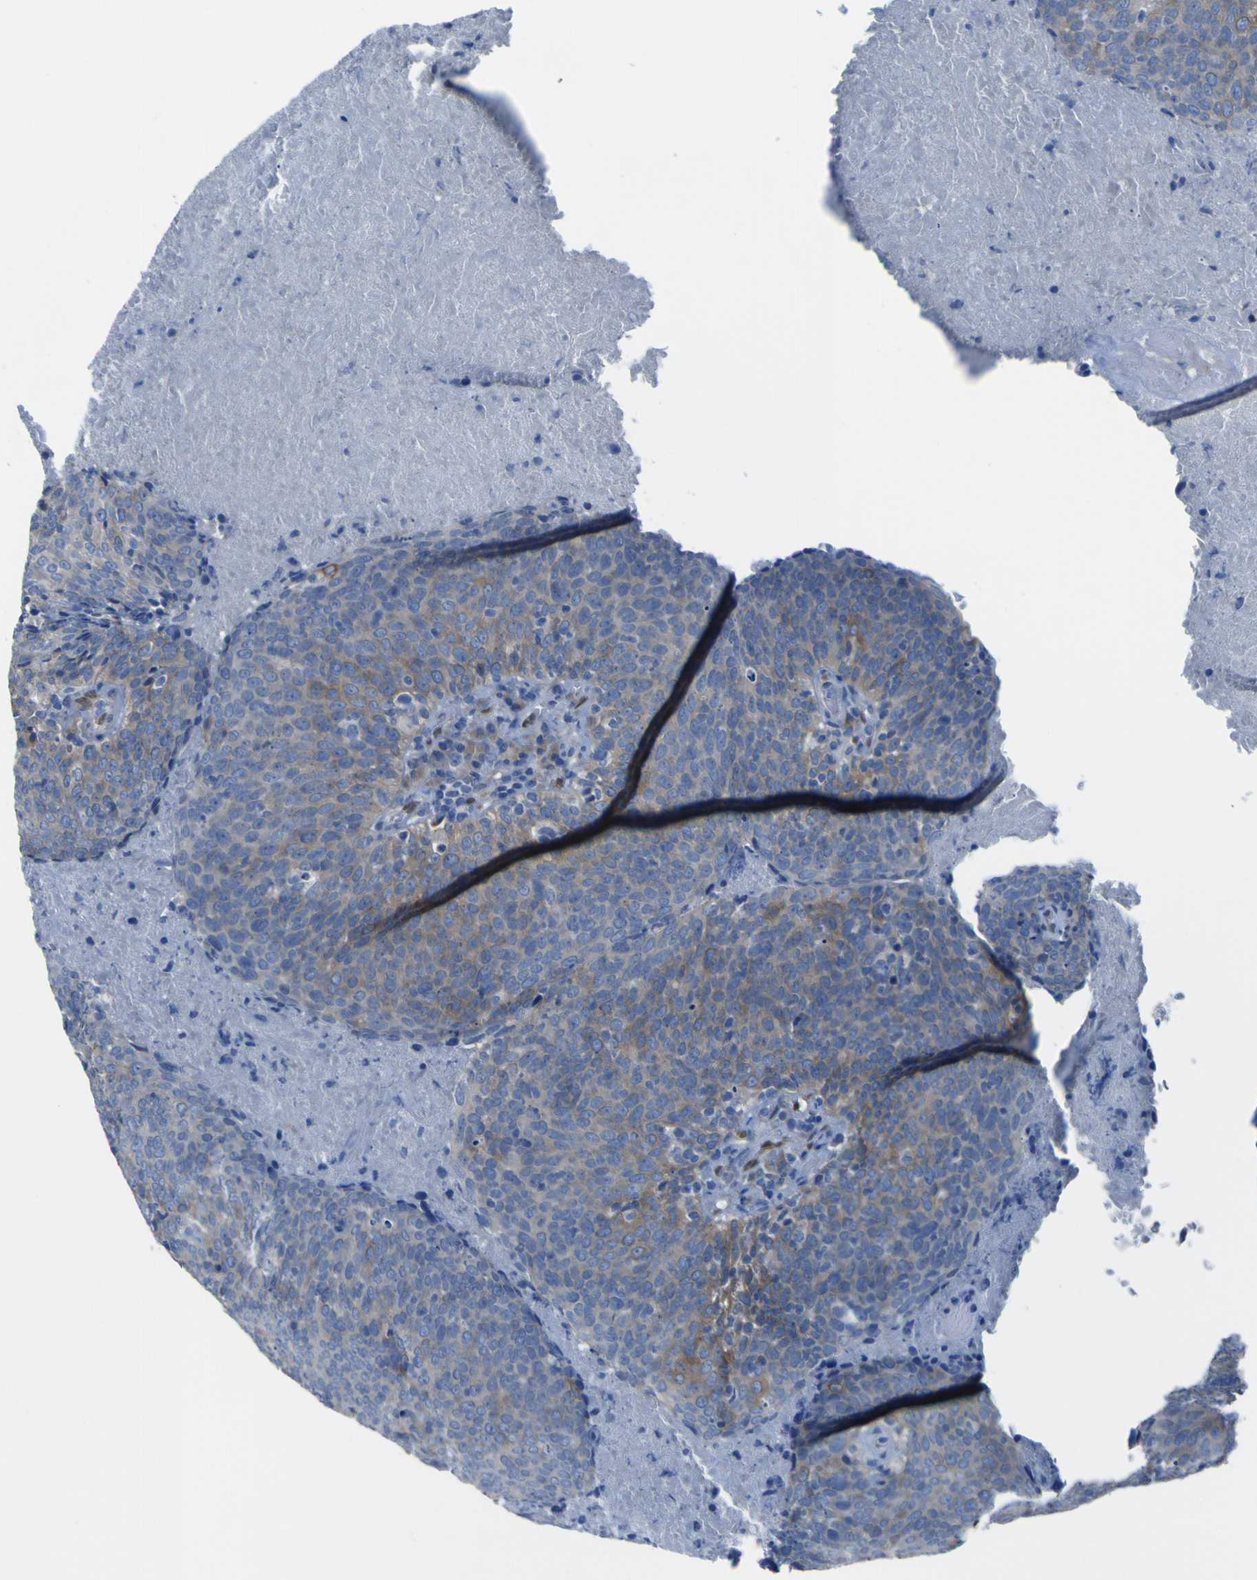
{"staining": {"intensity": "moderate", "quantity": "25%-75%", "location": "cytoplasmic/membranous"}, "tissue": "head and neck cancer", "cell_type": "Tumor cells", "image_type": "cancer", "snomed": [{"axis": "morphology", "description": "Squamous cell carcinoma, NOS"}, {"axis": "morphology", "description": "Squamous cell carcinoma, metastatic, NOS"}, {"axis": "topography", "description": "Lymph node"}, {"axis": "topography", "description": "Head-Neck"}], "caption": "The micrograph exhibits staining of head and neck metastatic squamous cell carcinoma, revealing moderate cytoplasmic/membranous protein expression (brown color) within tumor cells. (DAB IHC with brightfield microscopy, high magnification).", "gene": "LRRN1", "patient": {"sex": "male", "age": 62}}